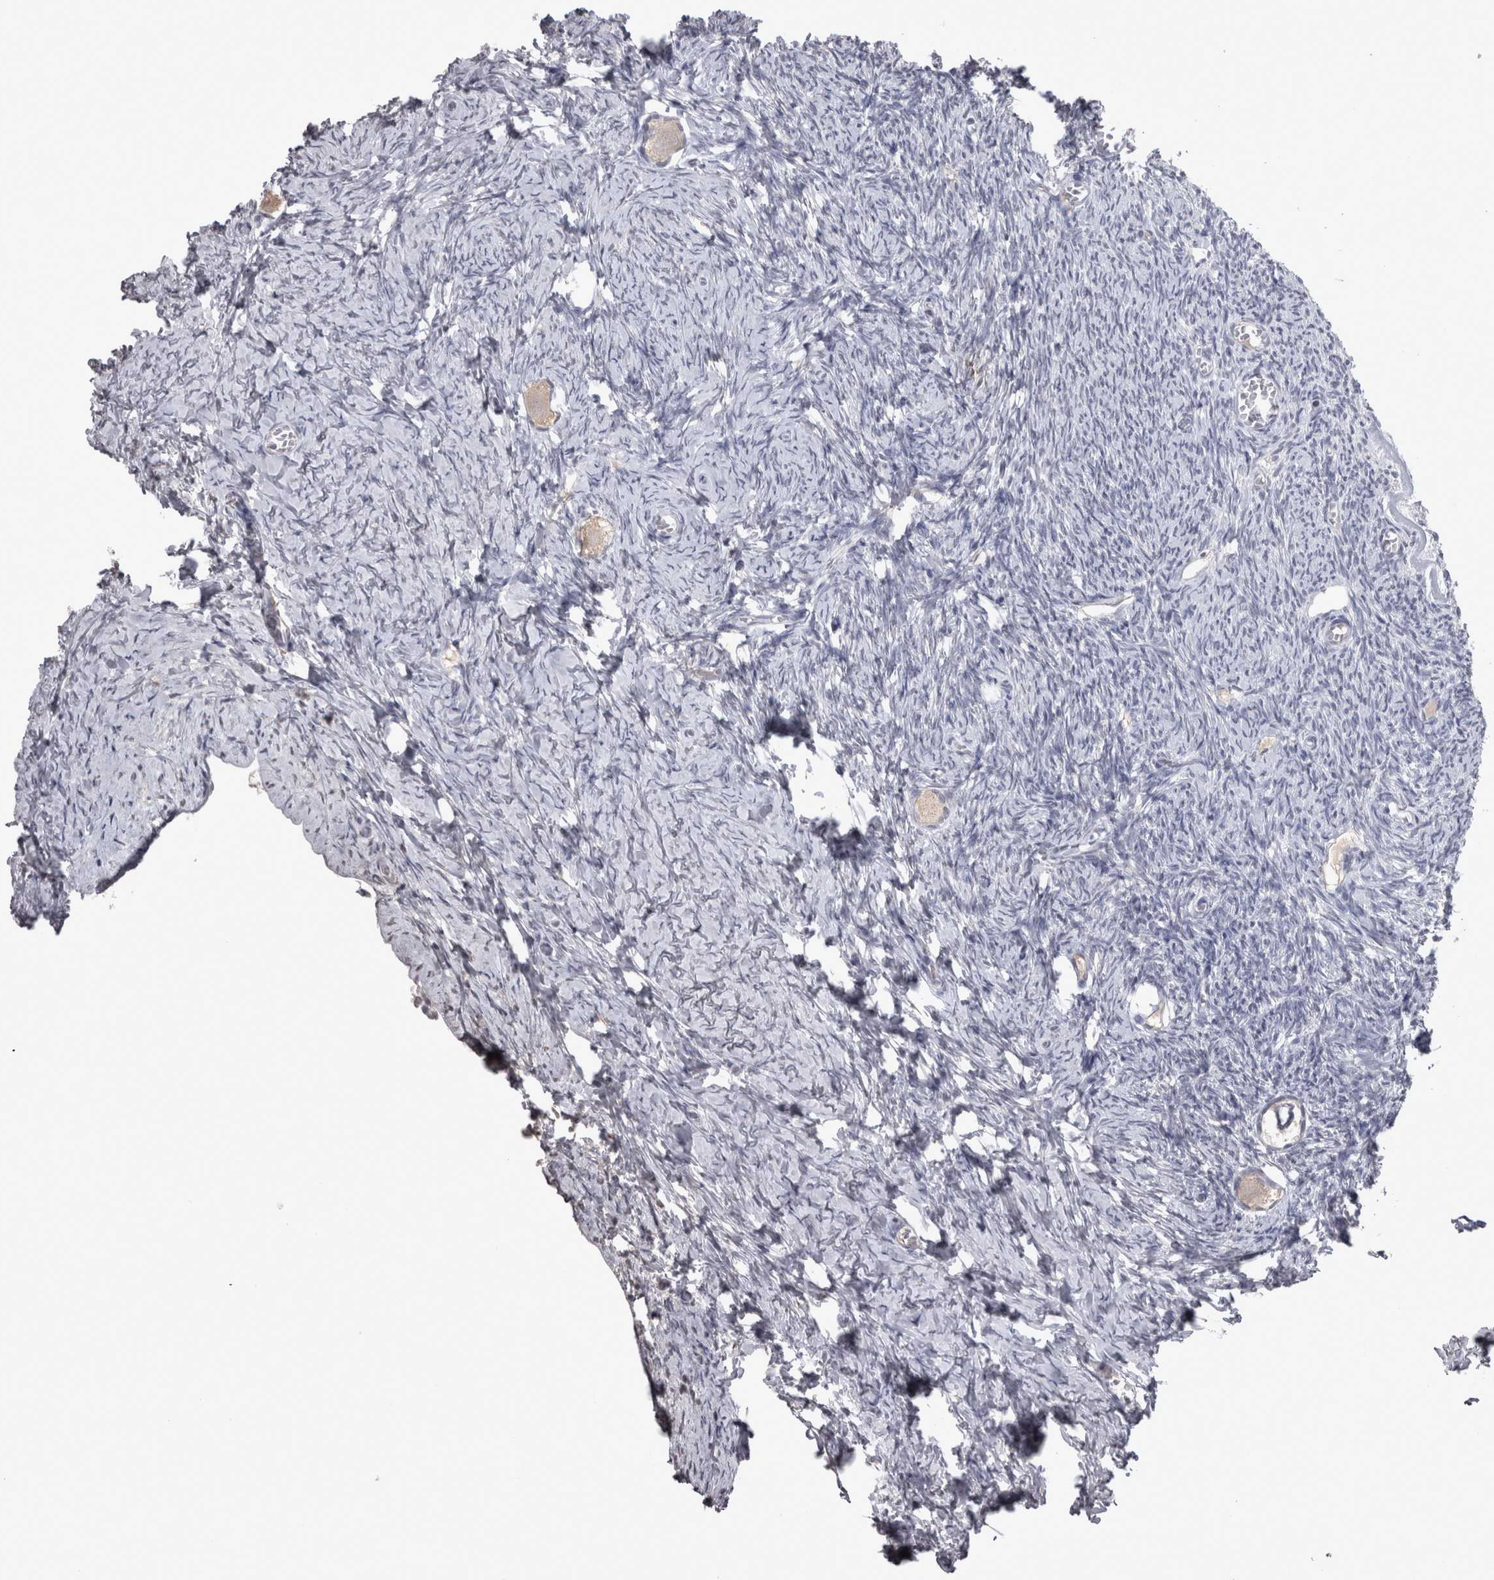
{"staining": {"intensity": "weak", "quantity": "<25%", "location": "cytoplasmic/membranous"}, "tissue": "ovary", "cell_type": "Follicle cells", "image_type": "normal", "snomed": [{"axis": "morphology", "description": "Normal tissue, NOS"}, {"axis": "topography", "description": "Ovary"}], "caption": "A micrograph of ovary stained for a protein demonstrates no brown staining in follicle cells. (DAB IHC, high magnification).", "gene": "LAX1", "patient": {"sex": "female", "age": 27}}